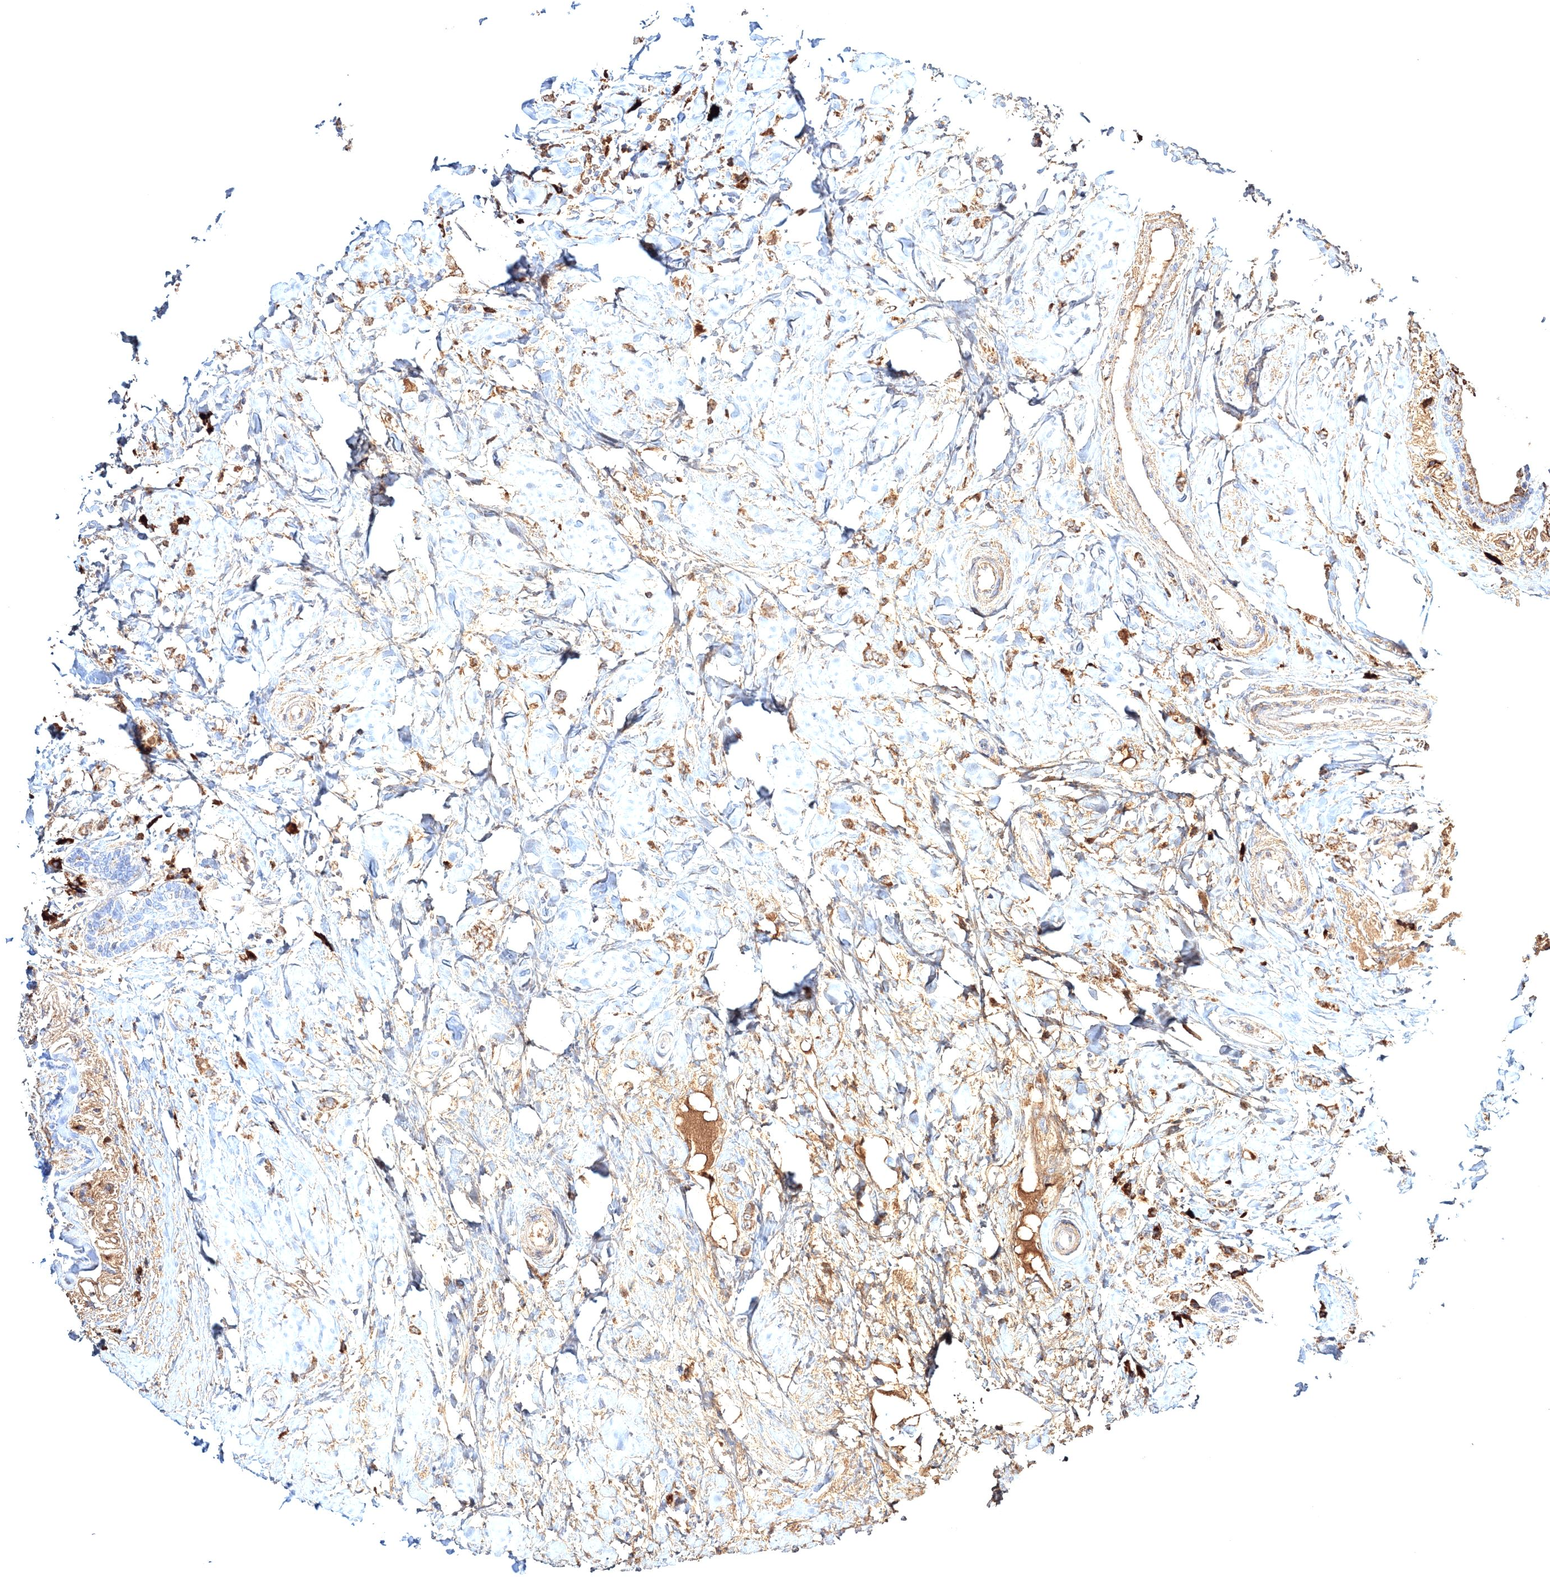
{"staining": {"intensity": "moderate", "quantity": ">75%", "location": "cytoplasmic/membranous"}, "tissue": "breast cancer", "cell_type": "Tumor cells", "image_type": "cancer", "snomed": [{"axis": "morphology", "description": "Normal tissue, NOS"}, {"axis": "morphology", "description": "Lobular carcinoma"}, {"axis": "topography", "description": "Breast"}], "caption": "A brown stain labels moderate cytoplasmic/membranous positivity of a protein in breast lobular carcinoma tumor cells. Immunohistochemistry (ihc) stains the protein of interest in brown and the nuclei are stained blue.", "gene": "PEX13", "patient": {"sex": "female", "age": 47}}